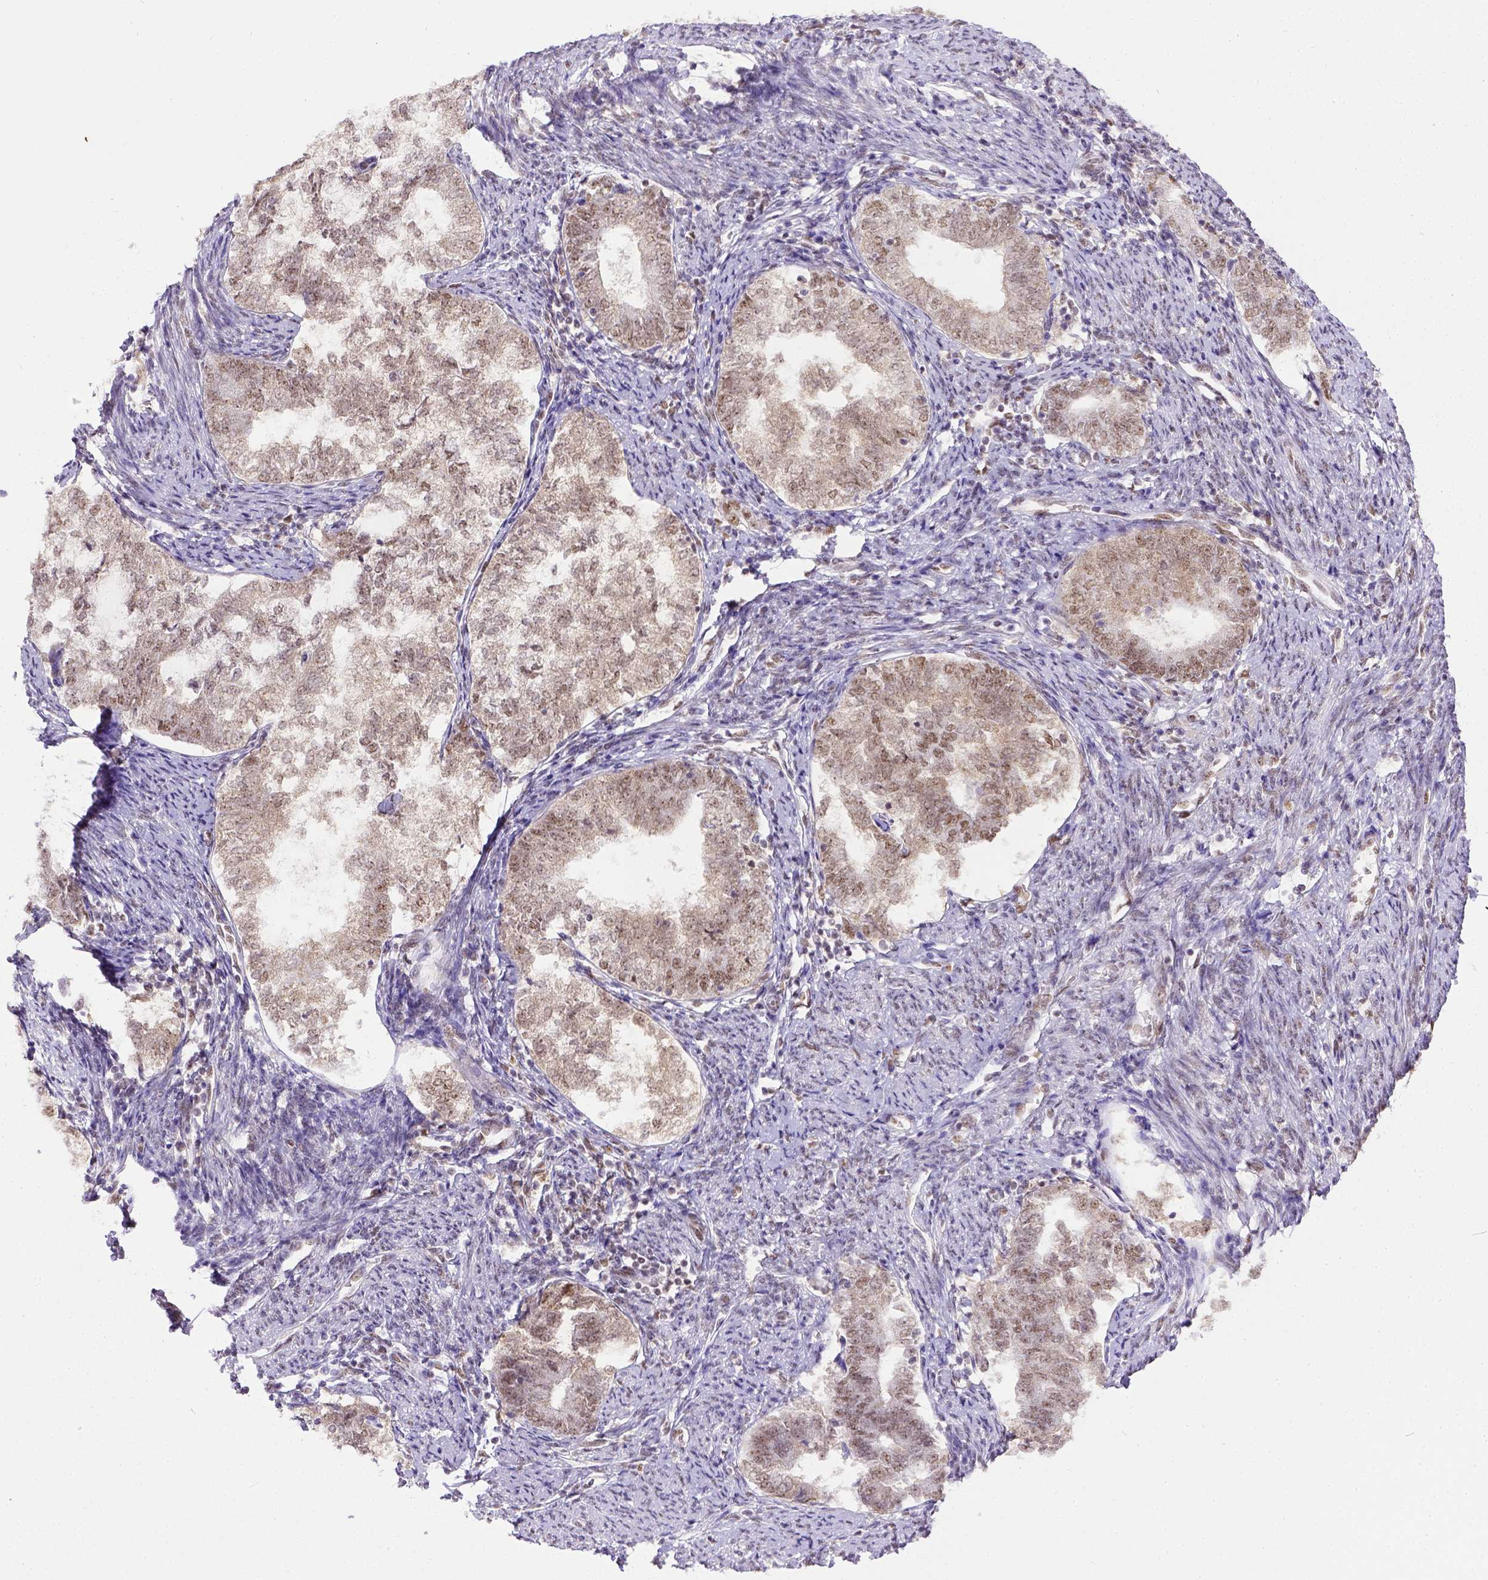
{"staining": {"intensity": "weak", "quantity": ">75%", "location": "nuclear"}, "tissue": "endometrial cancer", "cell_type": "Tumor cells", "image_type": "cancer", "snomed": [{"axis": "morphology", "description": "Adenocarcinoma, NOS"}, {"axis": "topography", "description": "Endometrium"}], "caption": "Protein staining shows weak nuclear staining in about >75% of tumor cells in adenocarcinoma (endometrial). (DAB = brown stain, brightfield microscopy at high magnification).", "gene": "ERCC1", "patient": {"sex": "female", "age": 65}}